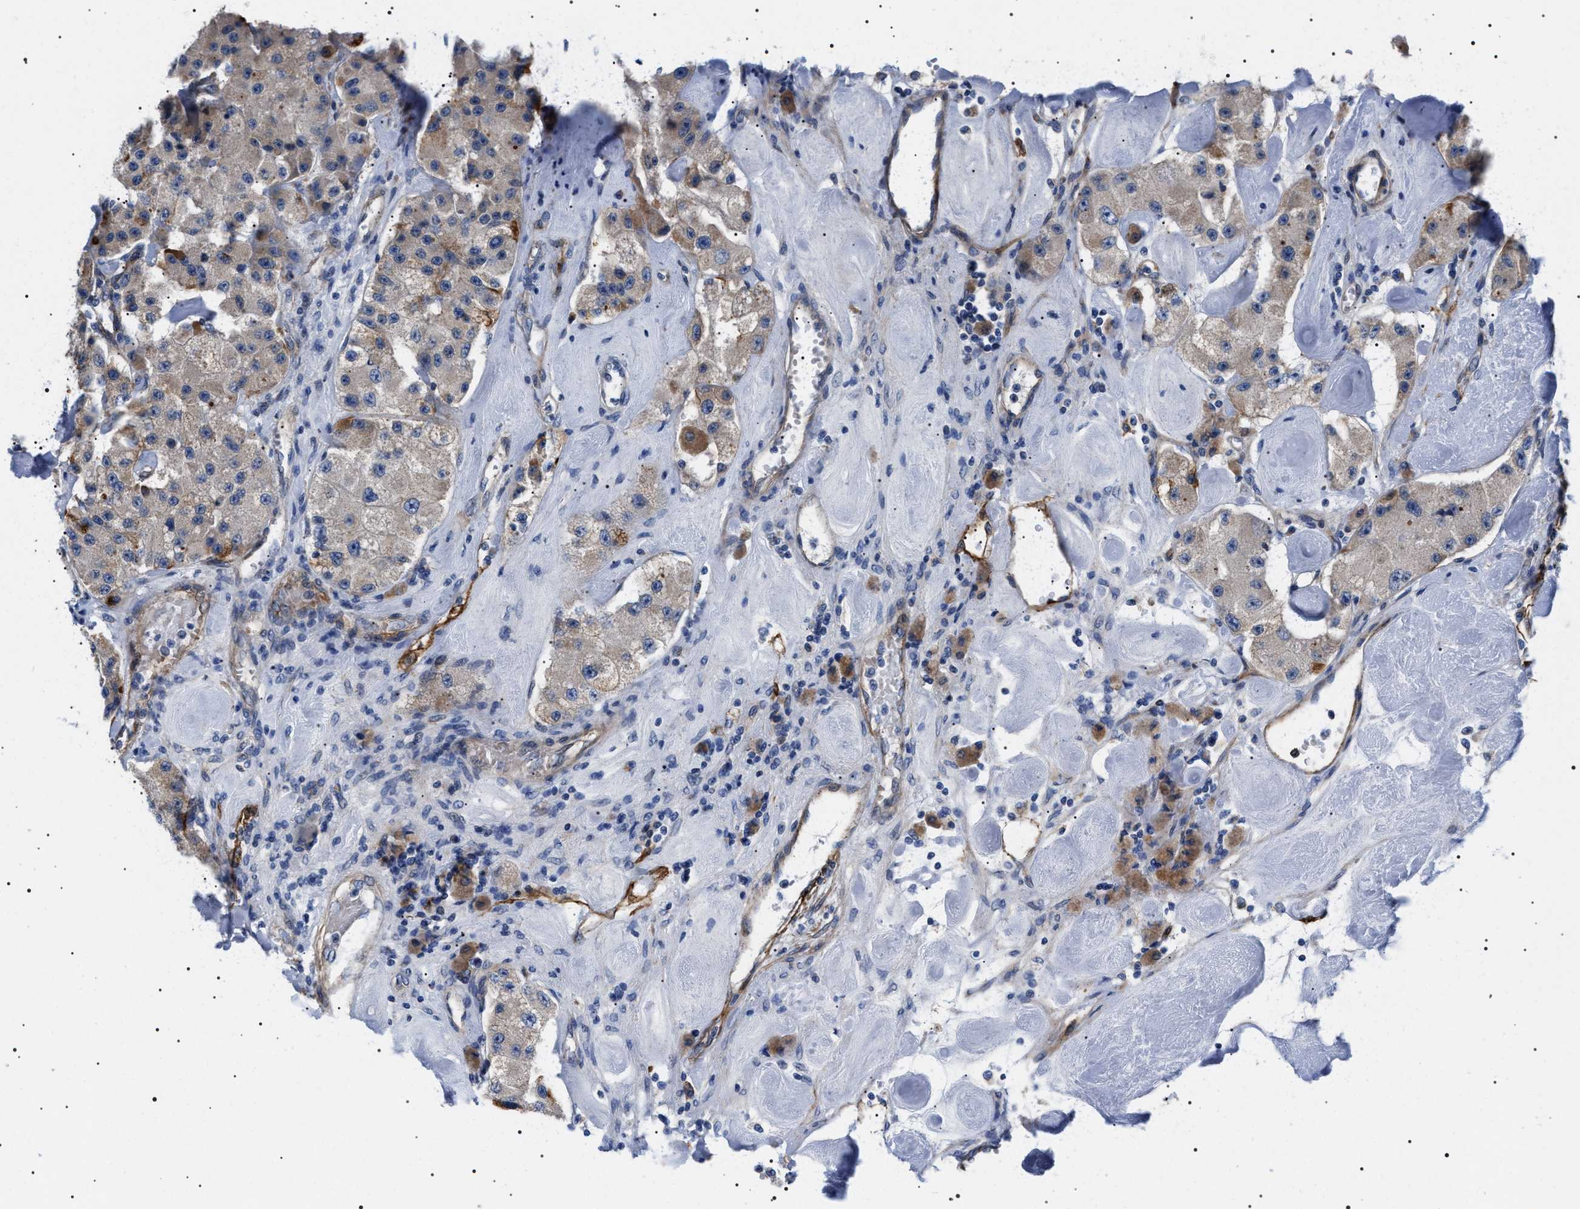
{"staining": {"intensity": "moderate", "quantity": "<25%", "location": "cytoplasmic/membranous"}, "tissue": "carcinoid", "cell_type": "Tumor cells", "image_type": "cancer", "snomed": [{"axis": "morphology", "description": "Carcinoid, malignant, NOS"}, {"axis": "topography", "description": "Pancreas"}], "caption": "Protein analysis of carcinoid (malignant) tissue displays moderate cytoplasmic/membranous positivity in about <25% of tumor cells.", "gene": "TMEM222", "patient": {"sex": "male", "age": 41}}